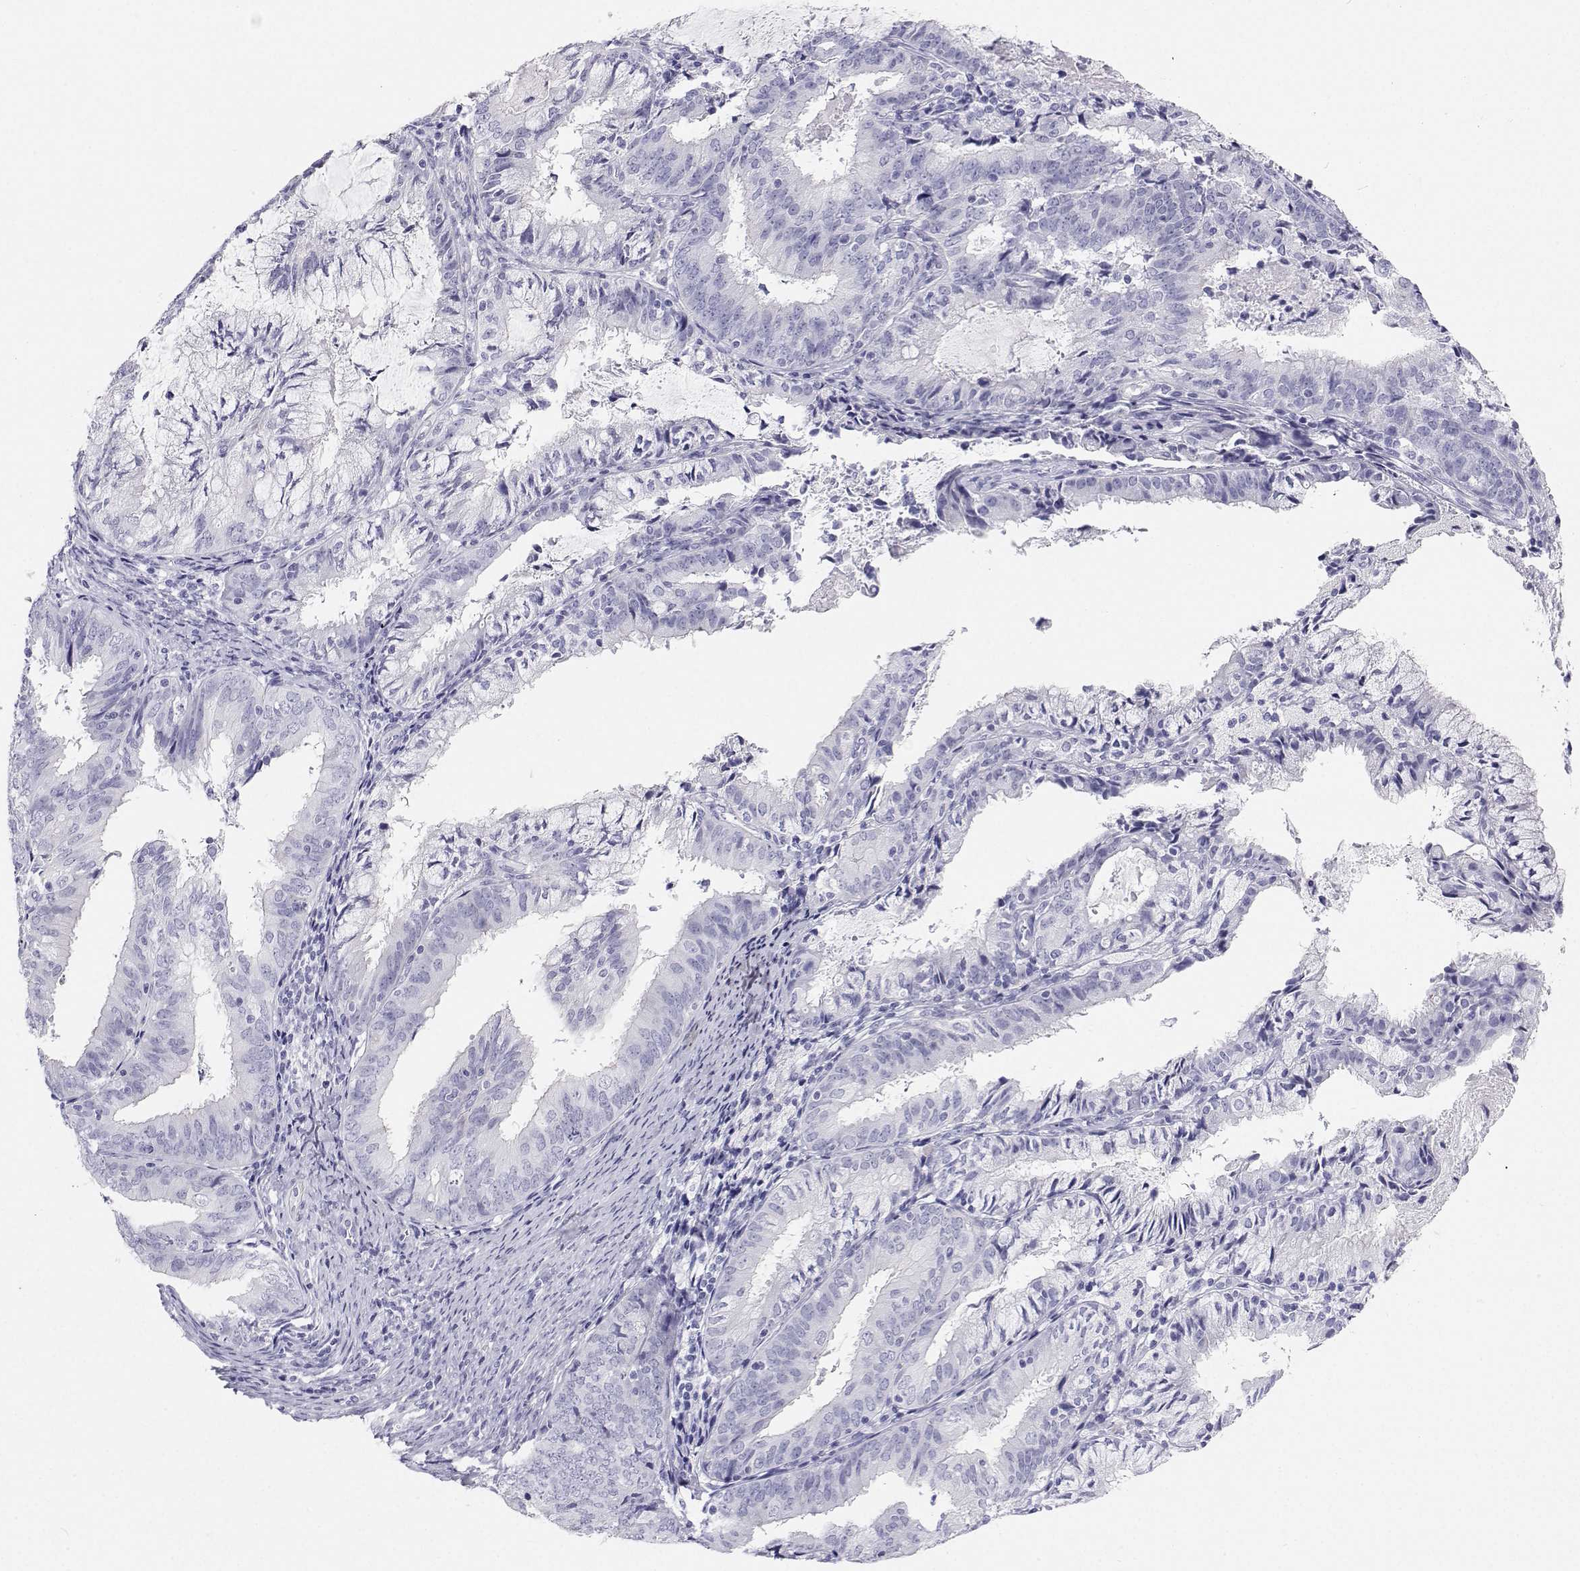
{"staining": {"intensity": "negative", "quantity": "none", "location": "none"}, "tissue": "endometrial cancer", "cell_type": "Tumor cells", "image_type": "cancer", "snomed": [{"axis": "morphology", "description": "Adenocarcinoma, NOS"}, {"axis": "topography", "description": "Endometrium"}], "caption": "This is an immunohistochemistry (IHC) micrograph of endometrial cancer (adenocarcinoma). There is no staining in tumor cells.", "gene": "BHMT", "patient": {"sex": "female", "age": 57}}